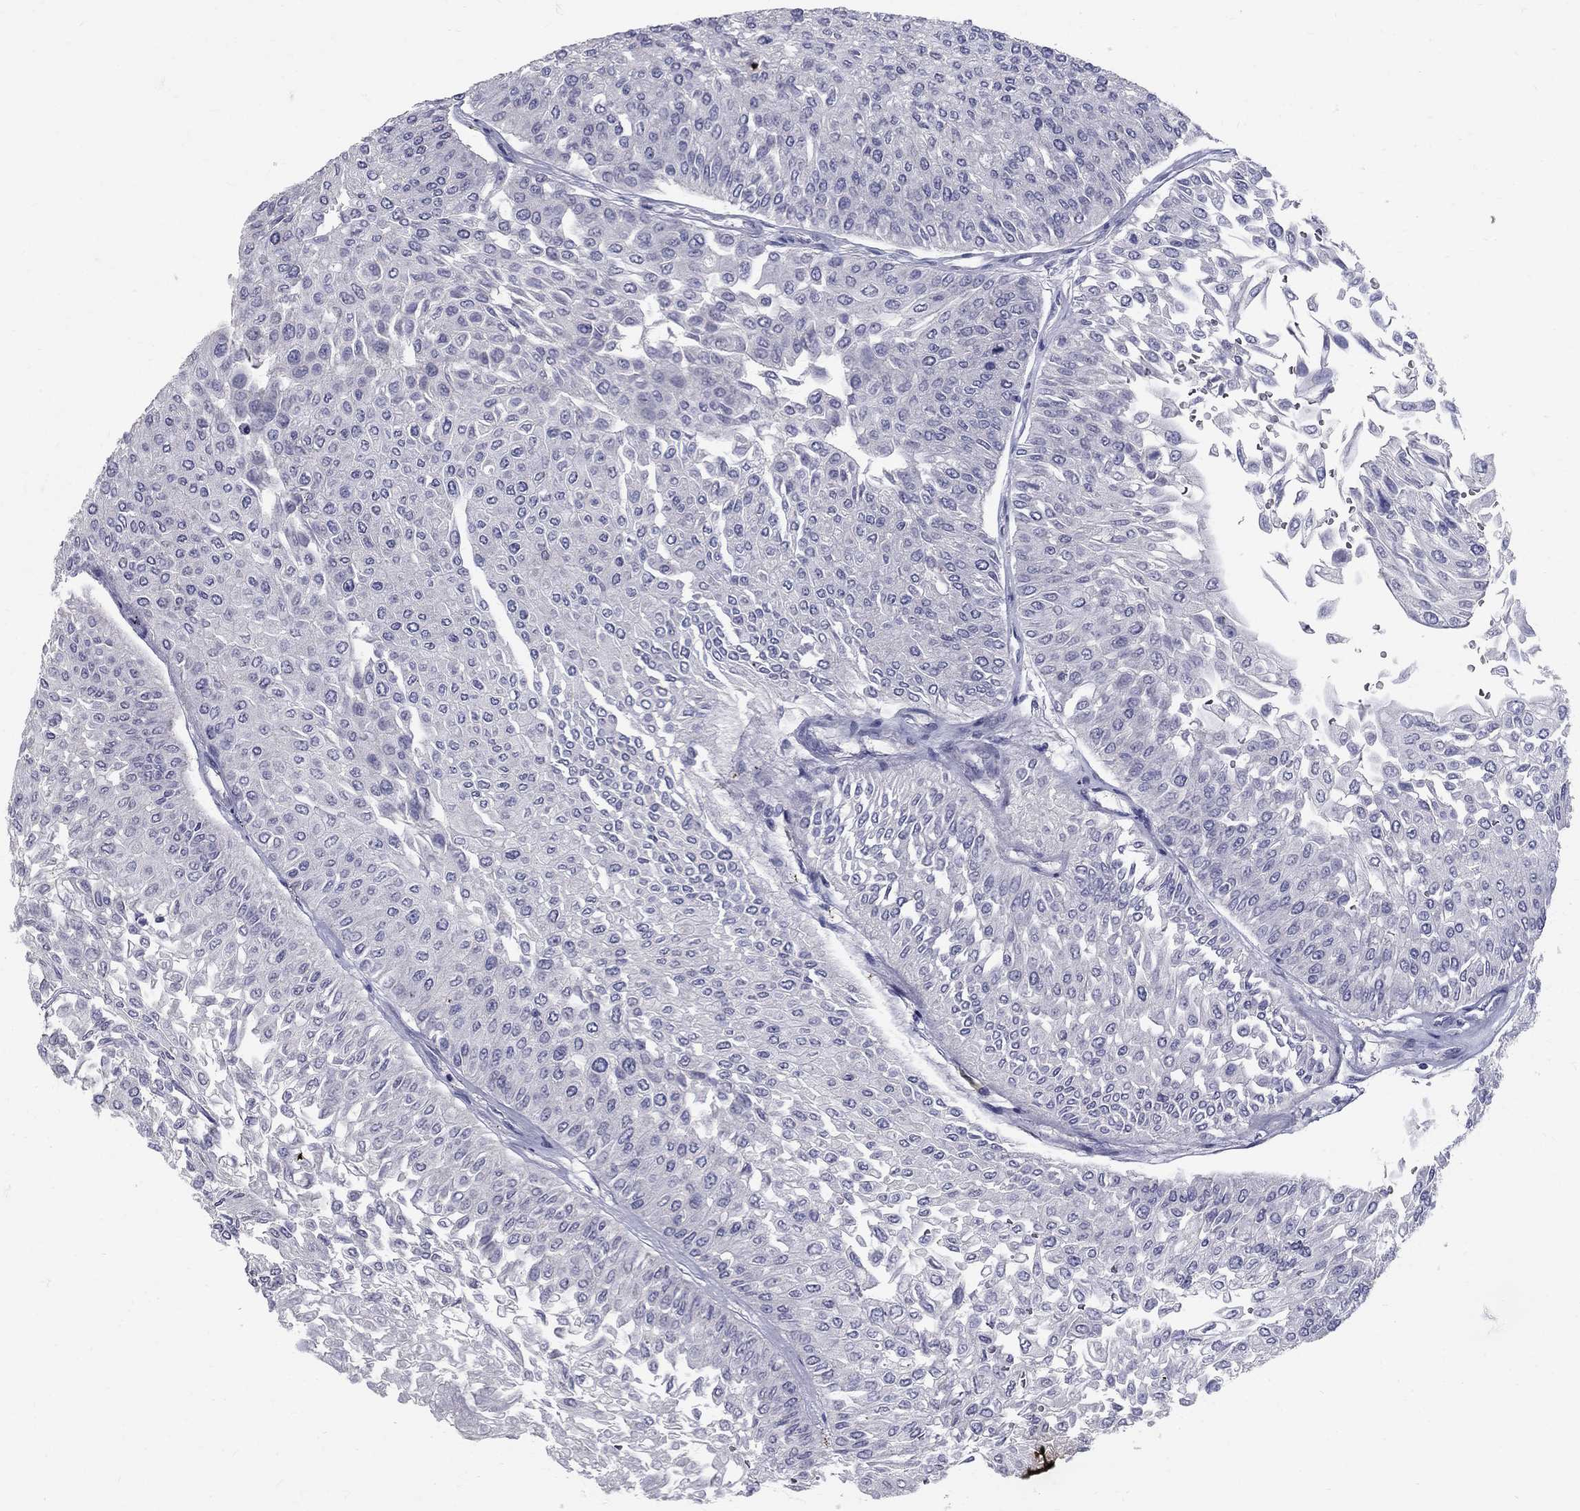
{"staining": {"intensity": "negative", "quantity": "none", "location": "none"}, "tissue": "urothelial cancer", "cell_type": "Tumor cells", "image_type": "cancer", "snomed": [{"axis": "morphology", "description": "Urothelial carcinoma, Low grade"}, {"axis": "topography", "description": "Urinary bladder"}], "caption": "Urothelial cancer was stained to show a protein in brown. There is no significant staining in tumor cells.", "gene": "TP53TG5", "patient": {"sex": "male", "age": 67}}